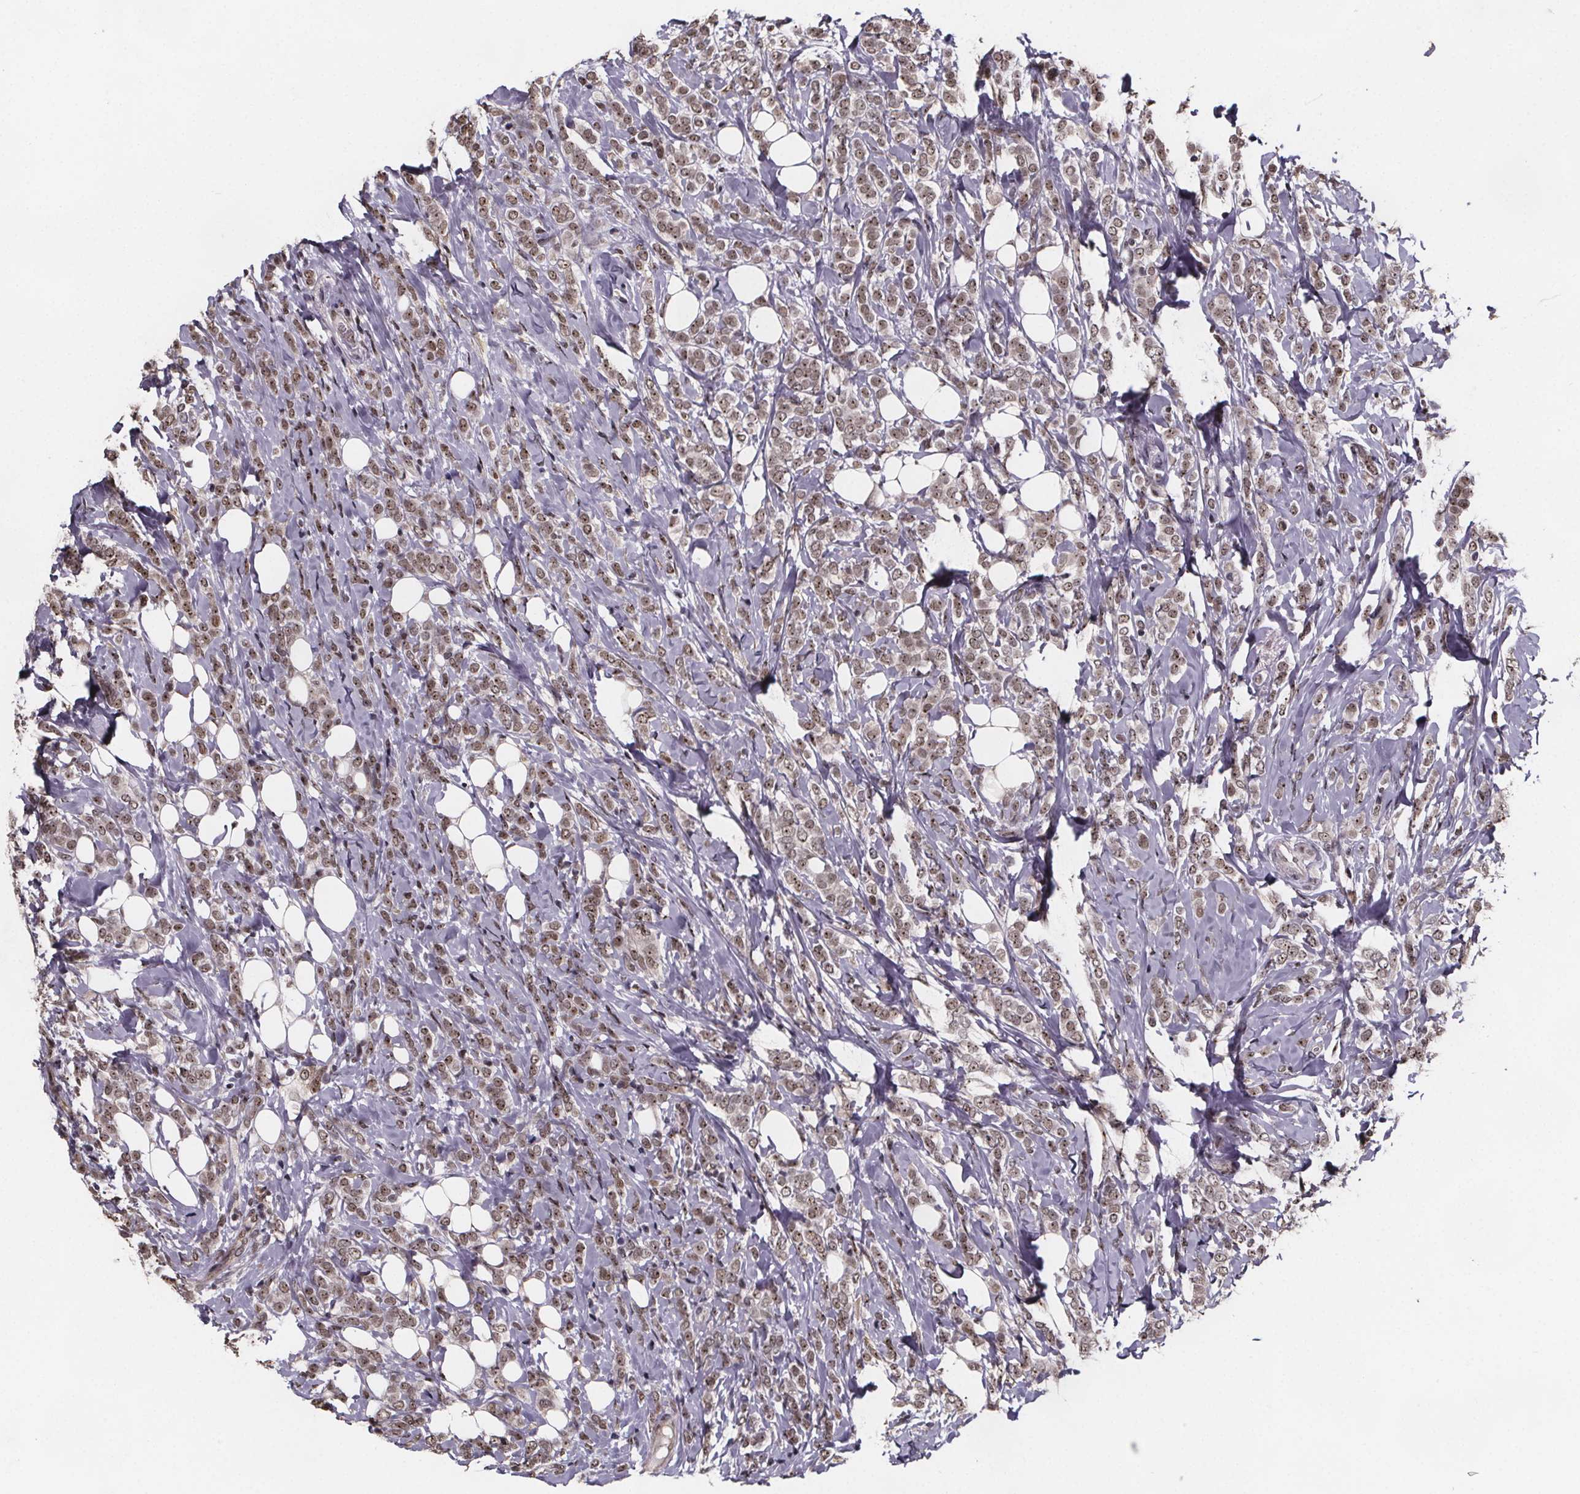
{"staining": {"intensity": "moderate", "quantity": ">75%", "location": "nuclear"}, "tissue": "breast cancer", "cell_type": "Tumor cells", "image_type": "cancer", "snomed": [{"axis": "morphology", "description": "Lobular carcinoma"}, {"axis": "topography", "description": "Breast"}], "caption": "Breast lobular carcinoma stained with IHC shows moderate nuclear expression in about >75% of tumor cells.", "gene": "U2SURP", "patient": {"sex": "female", "age": 49}}